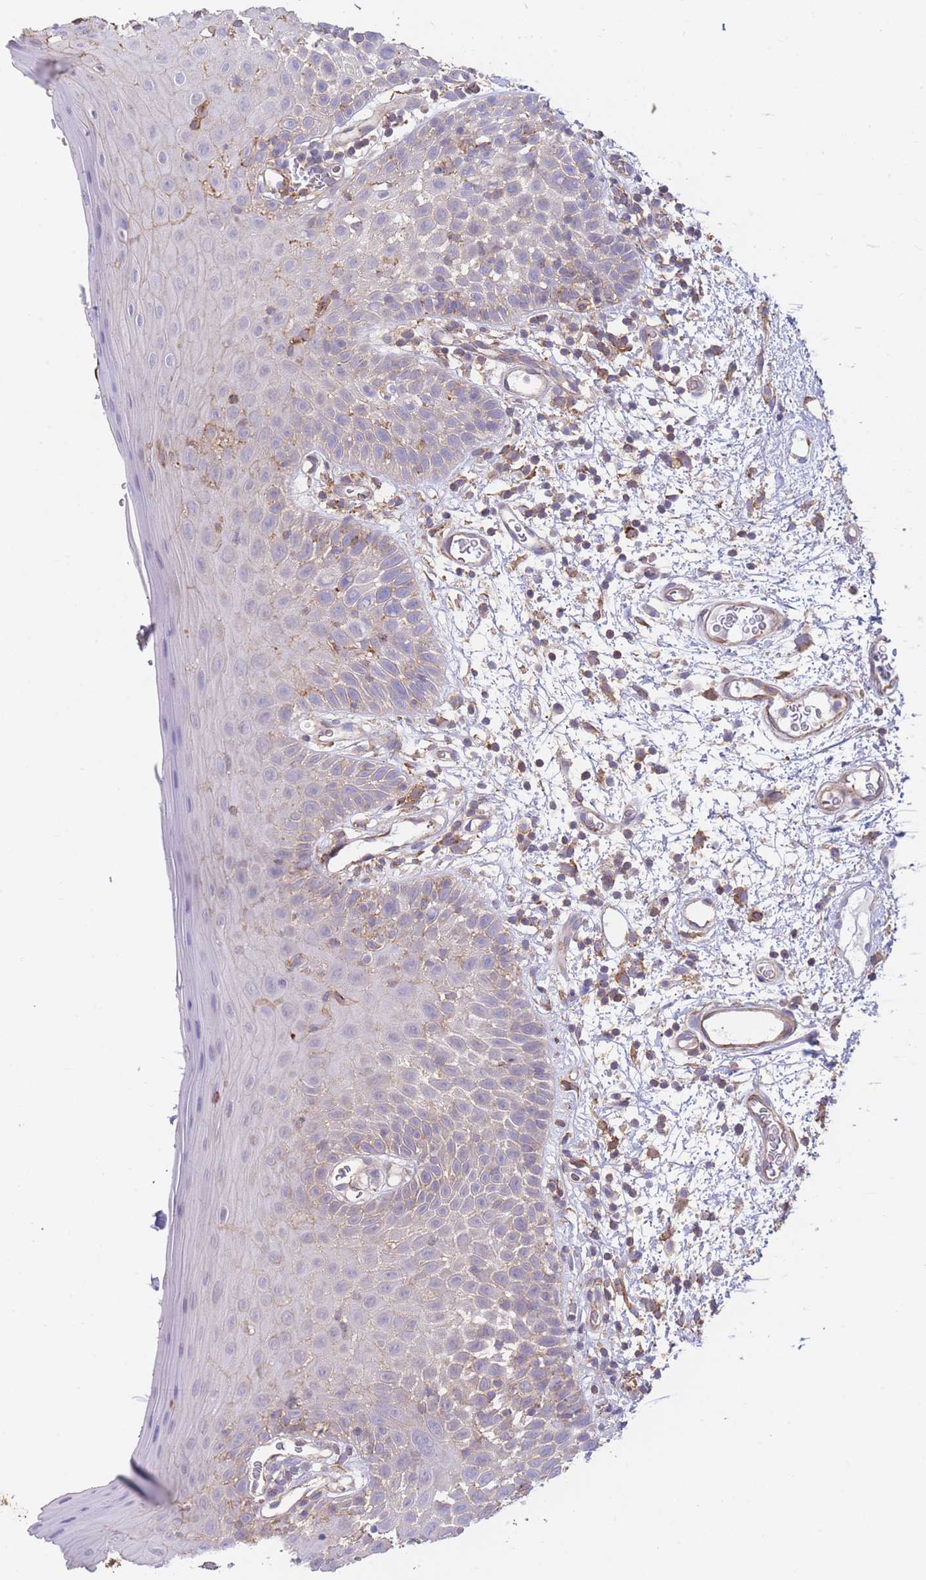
{"staining": {"intensity": "negative", "quantity": "none", "location": "none"}, "tissue": "oral mucosa", "cell_type": "Squamous epithelial cells", "image_type": "normal", "snomed": [{"axis": "morphology", "description": "Normal tissue, NOS"}, {"axis": "morphology", "description": "Squamous cell carcinoma, NOS"}, {"axis": "topography", "description": "Oral tissue"}, {"axis": "topography", "description": "Tounge, NOS"}, {"axis": "topography", "description": "Head-Neck"}], "caption": "Squamous epithelial cells are negative for brown protein staining in unremarkable oral mucosa. (DAB (3,3'-diaminobenzidine) immunohistochemistry (IHC) with hematoxylin counter stain).", "gene": "LRRN4CL", "patient": {"sex": "male", "age": 76}}